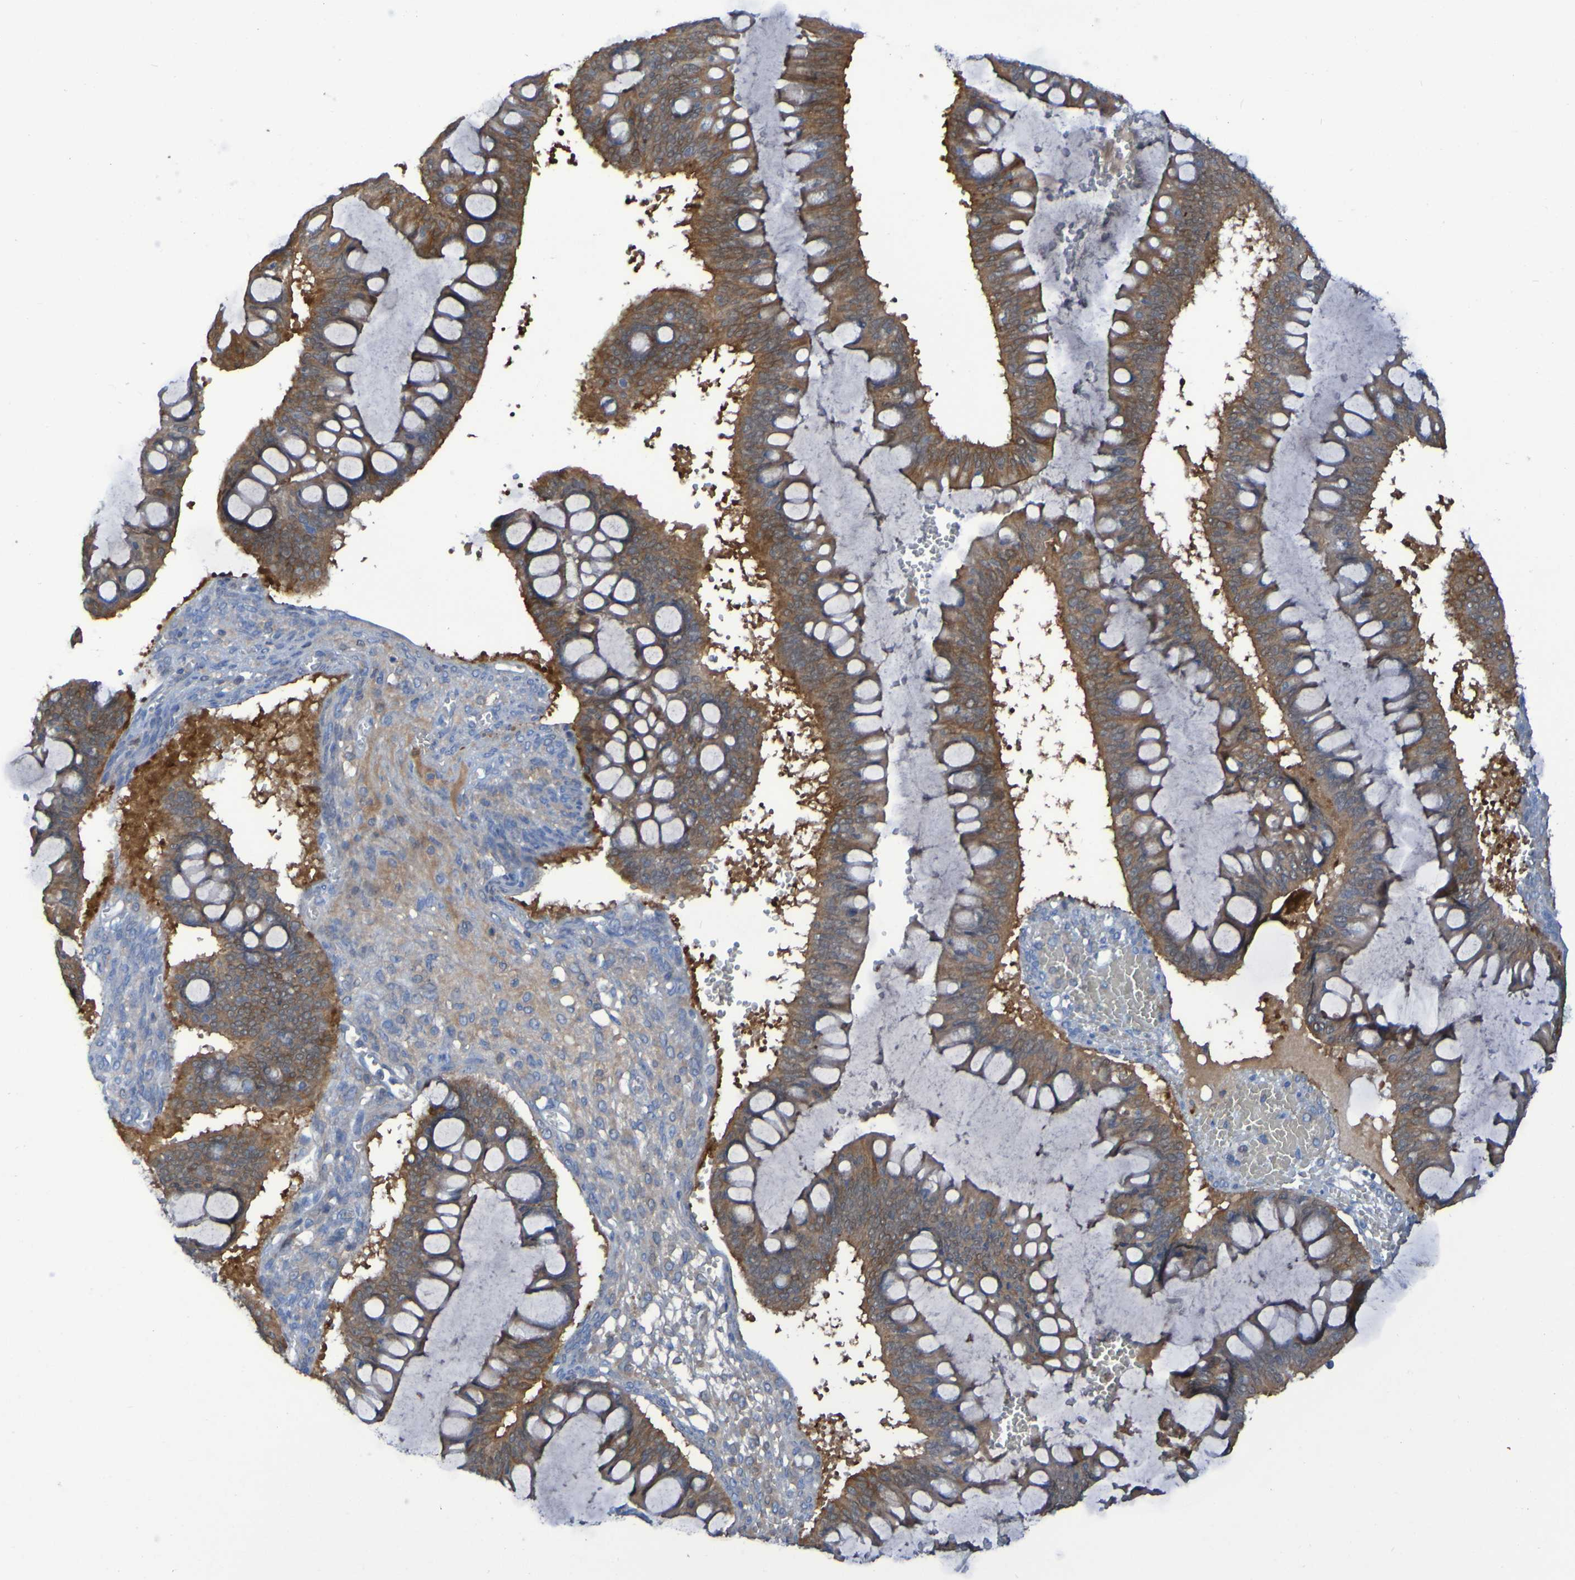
{"staining": {"intensity": "moderate", "quantity": ">75%", "location": "cytoplasmic/membranous"}, "tissue": "ovarian cancer", "cell_type": "Tumor cells", "image_type": "cancer", "snomed": [{"axis": "morphology", "description": "Cystadenocarcinoma, mucinous, NOS"}, {"axis": "topography", "description": "Ovary"}], "caption": "Immunohistochemistry (DAB (3,3'-diaminobenzidine)) staining of ovarian mucinous cystadenocarcinoma demonstrates moderate cytoplasmic/membranous protein expression in approximately >75% of tumor cells.", "gene": "MPPE1", "patient": {"sex": "female", "age": 73}}